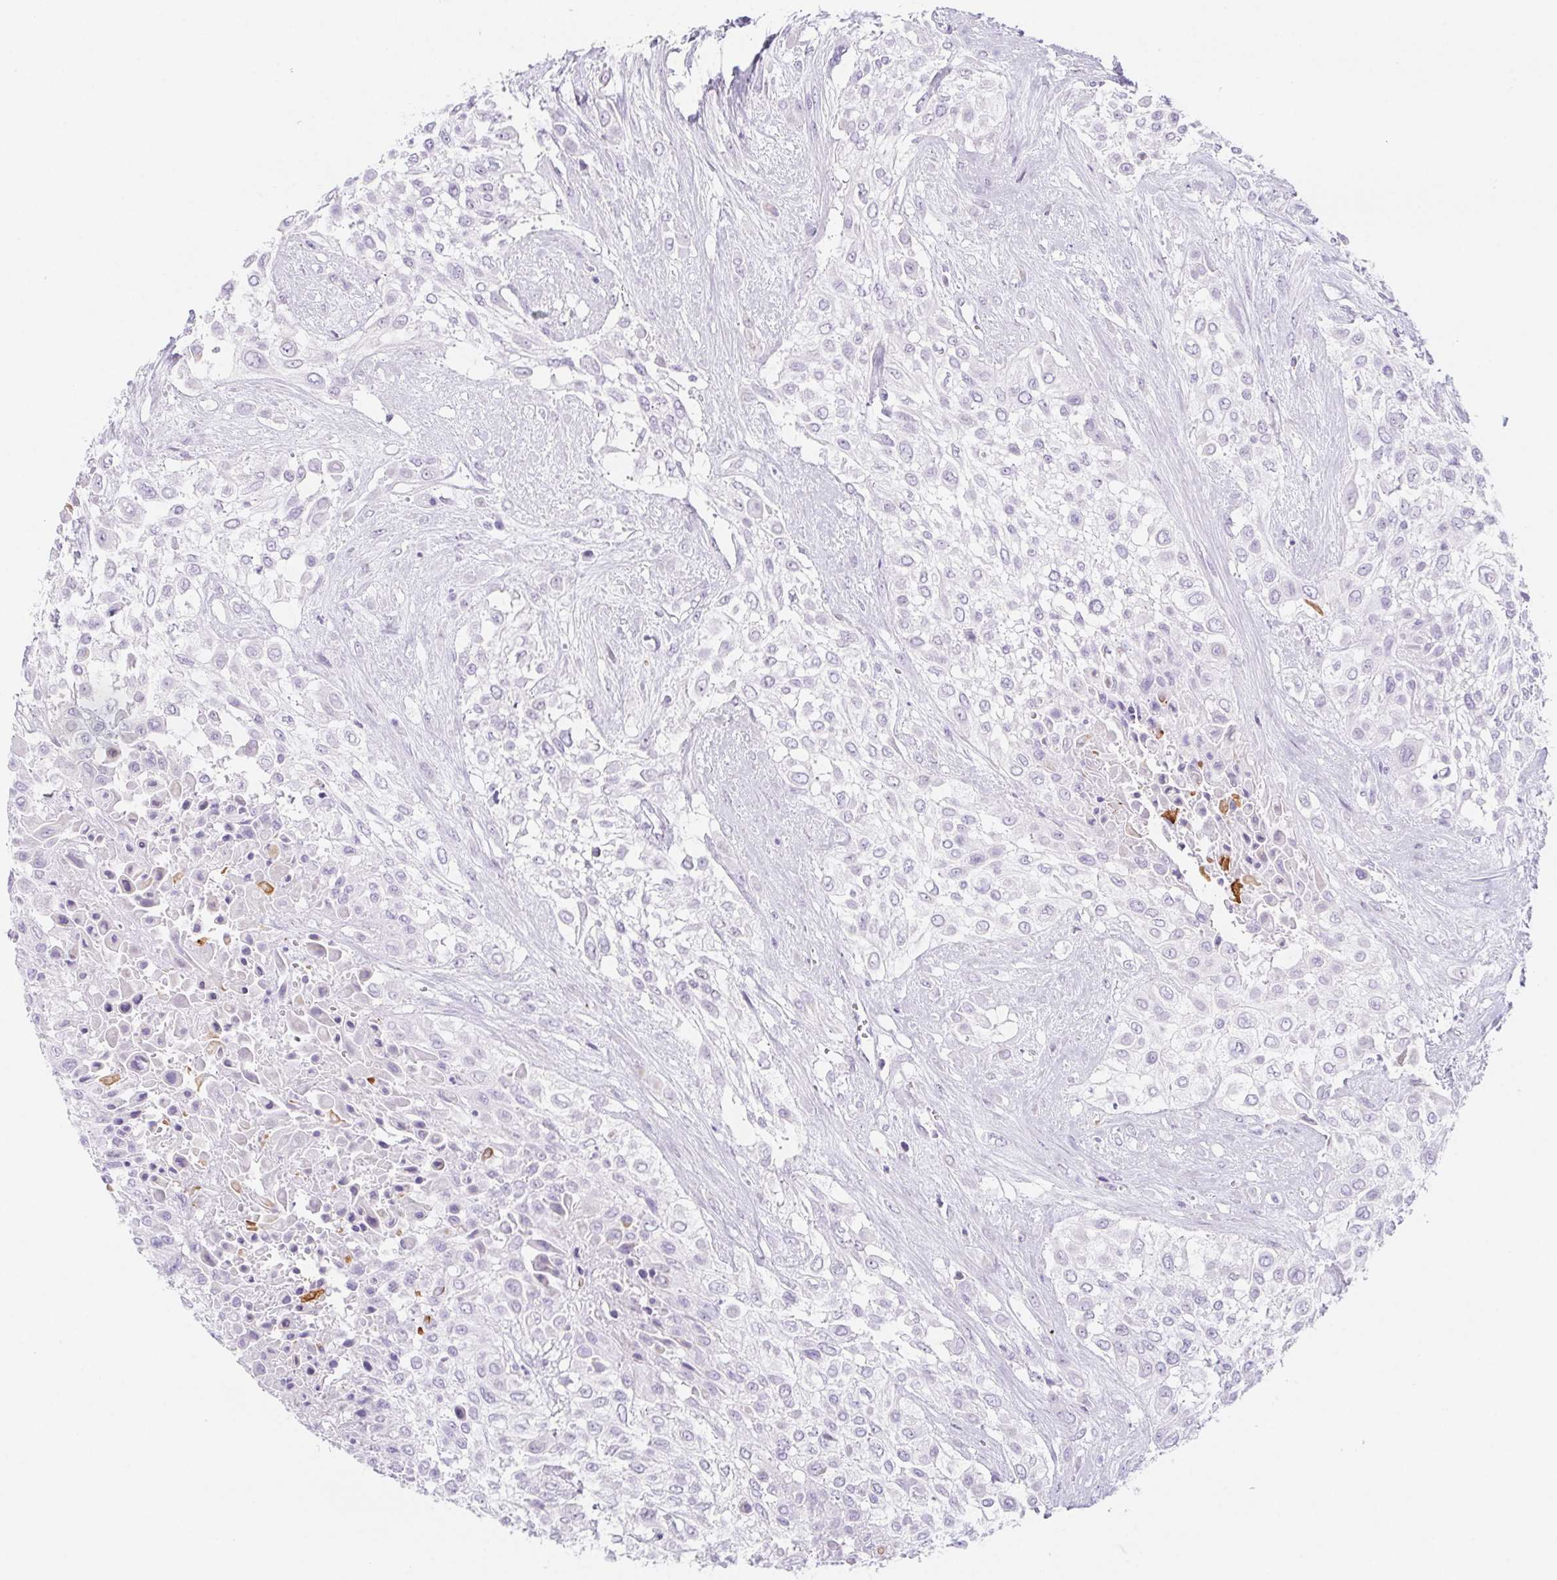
{"staining": {"intensity": "negative", "quantity": "none", "location": "none"}, "tissue": "urothelial cancer", "cell_type": "Tumor cells", "image_type": "cancer", "snomed": [{"axis": "morphology", "description": "Urothelial carcinoma, High grade"}, {"axis": "topography", "description": "Urinary bladder"}], "caption": "Urothelial cancer stained for a protein using IHC reveals no expression tumor cells.", "gene": "CYP21A2", "patient": {"sex": "male", "age": 57}}